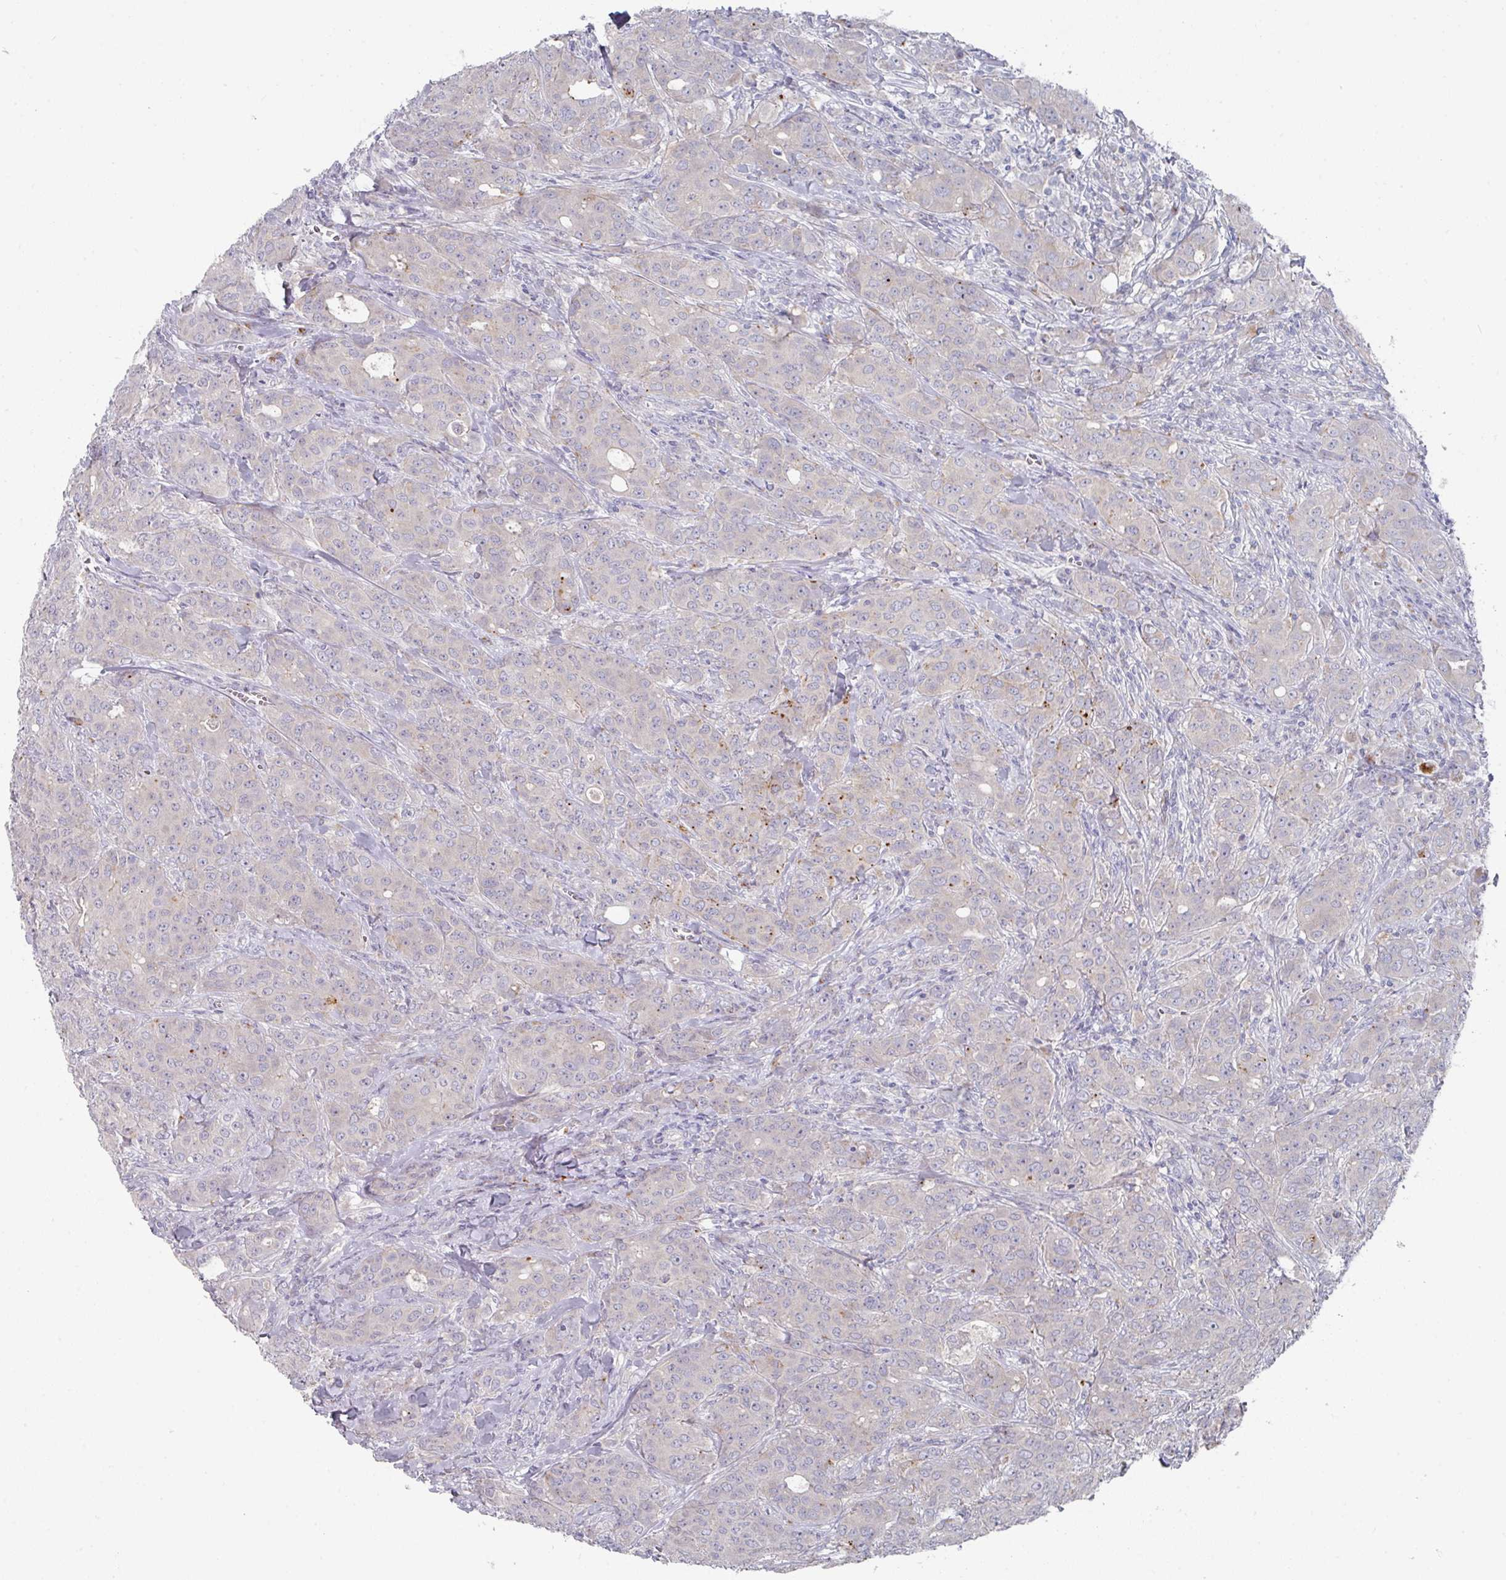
{"staining": {"intensity": "weak", "quantity": "<25%", "location": "cytoplasmic/membranous"}, "tissue": "breast cancer", "cell_type": "Tumor cells", "image_type": "cancer", "snomed": [{"axis": "morphology", "description": "Duct carcinoma"}, {"axis": "topography", "description": "Breast"}], "caption": "IHC image of neoplastic tissue: human breast invasive ductal carcinoma stained with DAB (3,3'-diaminobenzidine) shows no significant protein staining in tumor cells.", "gene": "NT5C1A", "patient": {"sex": "female", "age": 43}}